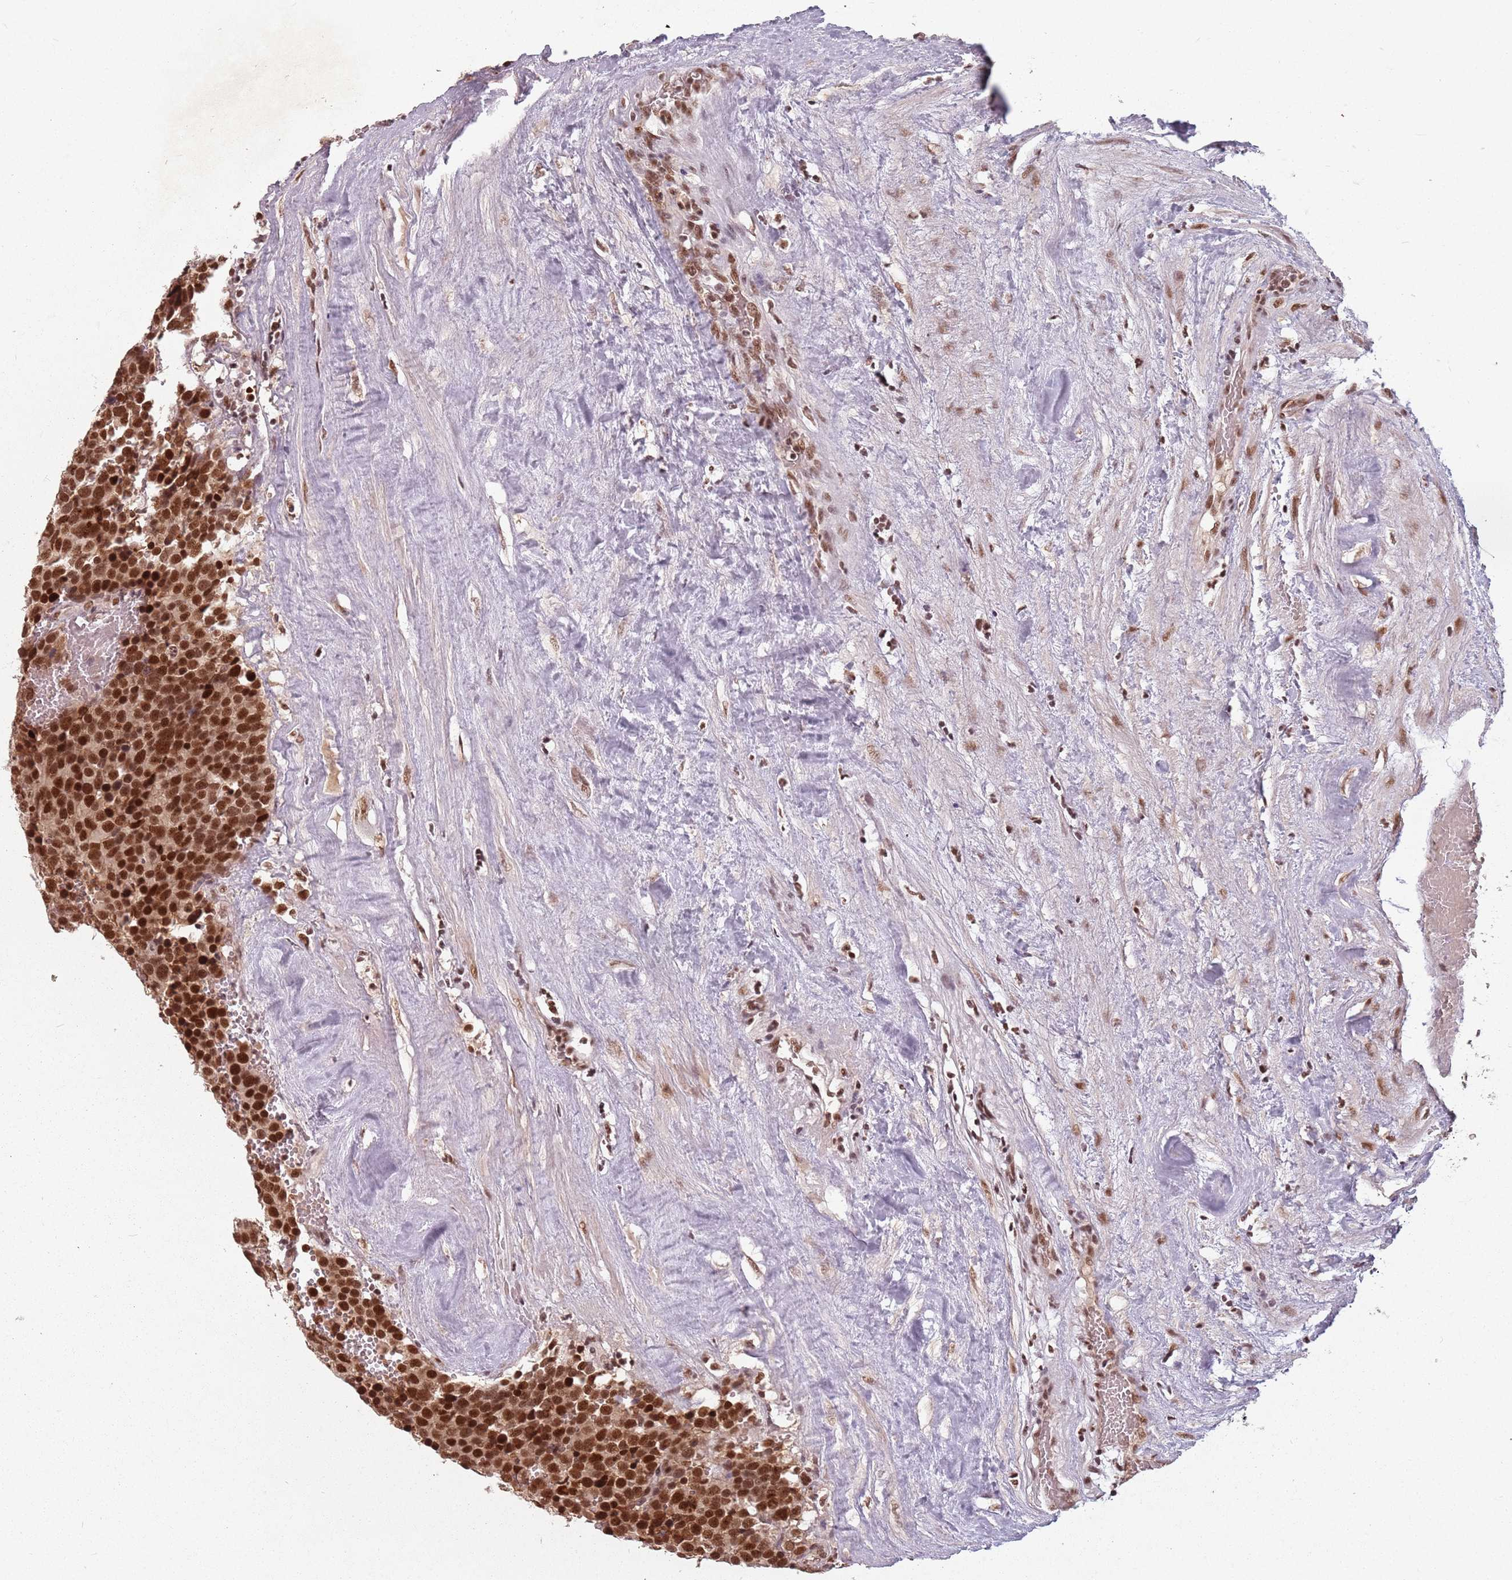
{"staining": {"intensity": "strong", "quantity": ">75%", "location": "nuclear"}, "tissue": "testis cancer", "cell_type": "Tumor cells", "image_type": "cancer", "snomed": [{"axis": "morphology", "description": "Seminoma, NOS"}, {"axis": "topography", "description": "Testis"}], "caption": "Immunohistochemical staining of human testis cancer (seminoma) reveals strong nuclear protein expression in approximately >75% of tumor cells.", "gene": "NCBP1", "patient": {"sex": "male", "age": 71}}